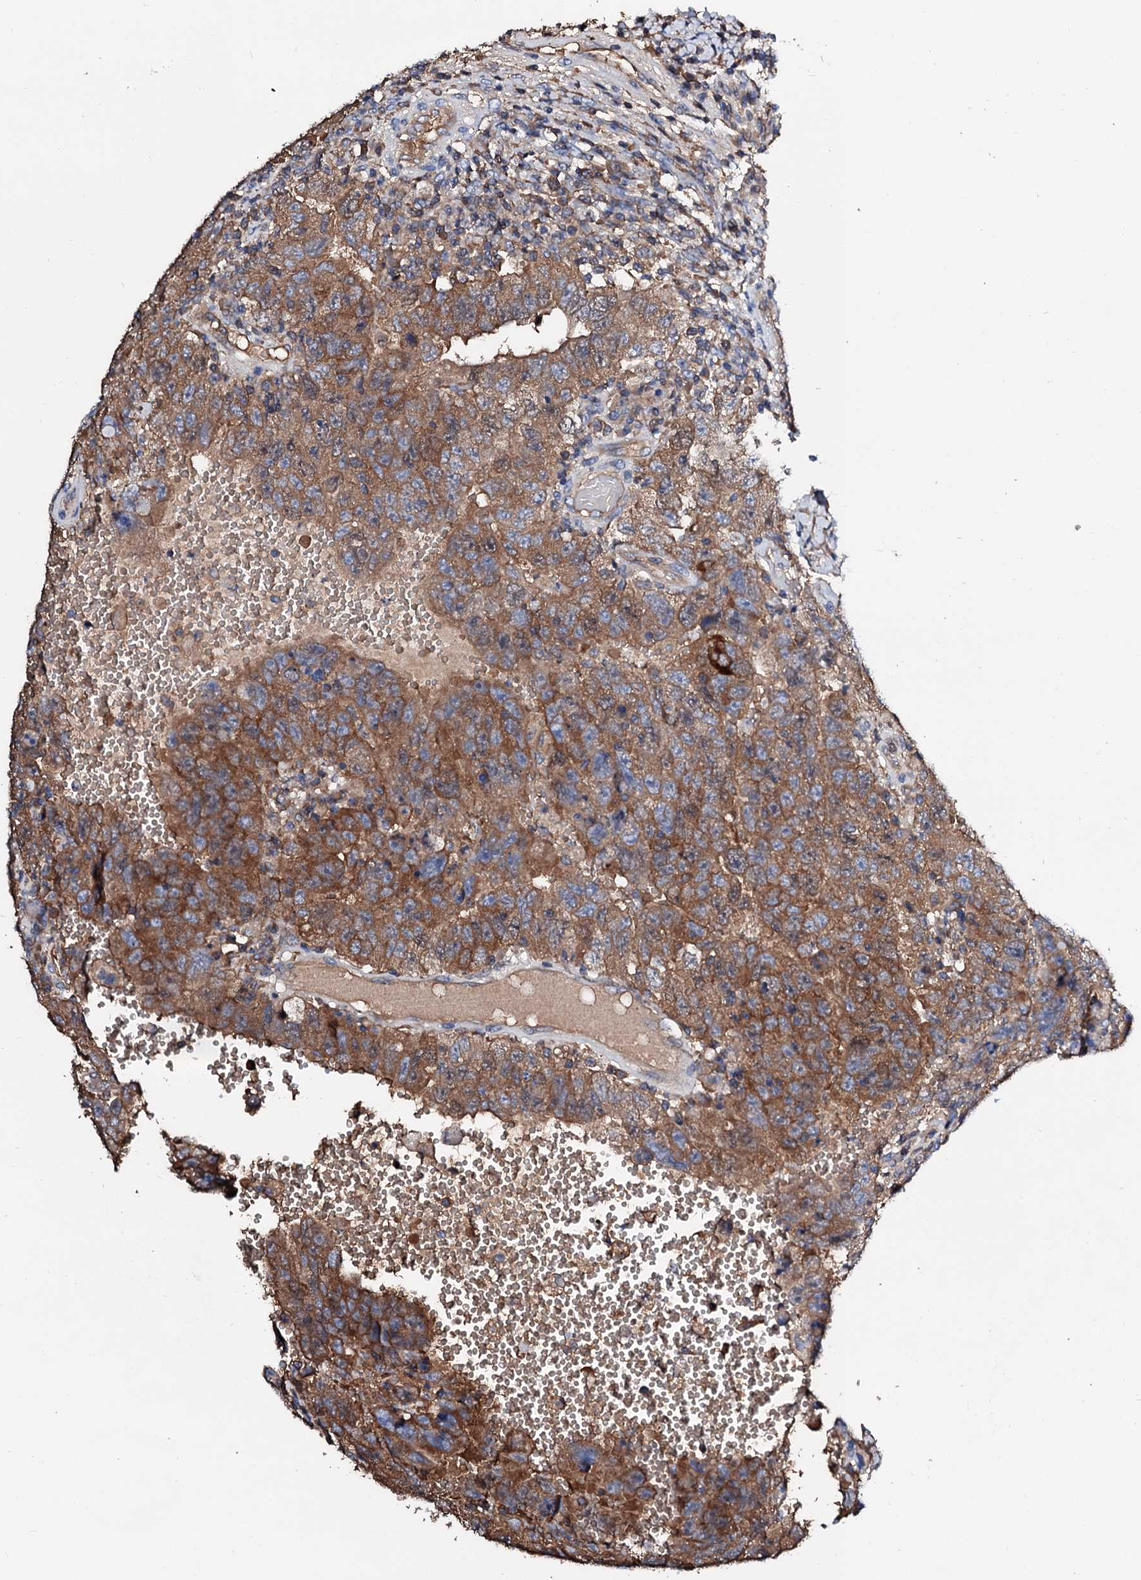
{"staining": {"intensity": "moderate", "quantity": ">75%", "location": "cytoplasmic/membranous"}, "tissue": "testis cancer", "cell_type": "Tumor cells", "image_type": "cancer", "snomed": [{"axis": "morphology", "description": "Carcinoma, Embryonal, NOS"}, {"axis": "topography", "description": "Testis"}], "caption": "Testis cancer stained with a protein marker reveals moderate staining in tumor cells.", "gene": "CSKMT", "patient": {"sex": "male", "age": 26}}